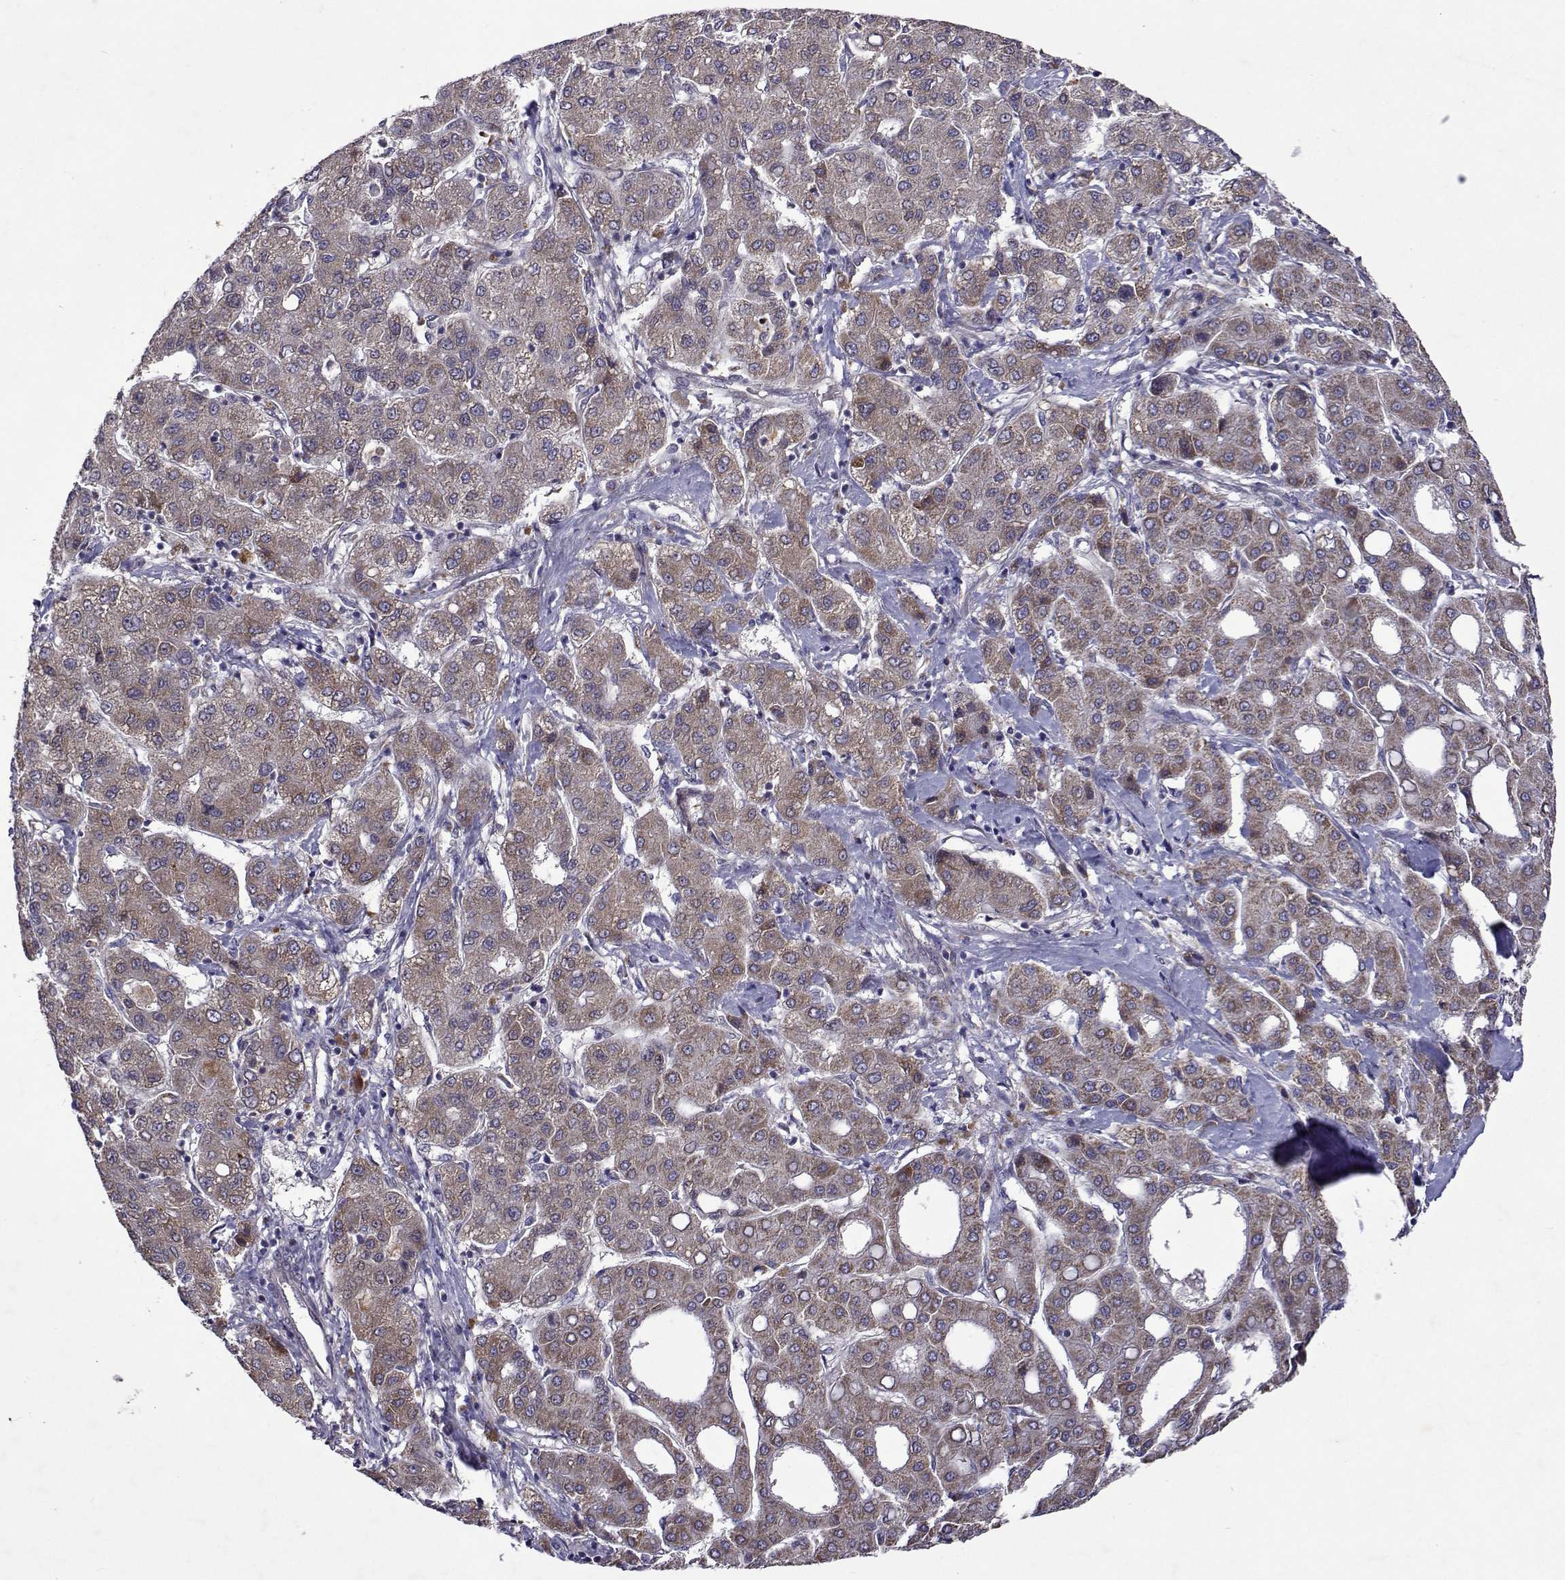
{"staining": {"intensity": "weak", "quantity": ">75%", "location": "cytoplasmic/membranous"}, "tissue": "liver cancer", "cell_type": "Tumor cells", "image_type": "cancer", "snomed": [{"axis": "morphology", "description": "Carcinoma, Hepatocellular, NOS"}, {"axis": "topography", "description": "Liver"}], "caption": "Protein expression analysis of liver cancer demonstrates weak cytoplasmic/membranous positivity in about >75% of tumor cells.", "gene": "TARBP2", "patient": {"sex": "male", "age": 65}}